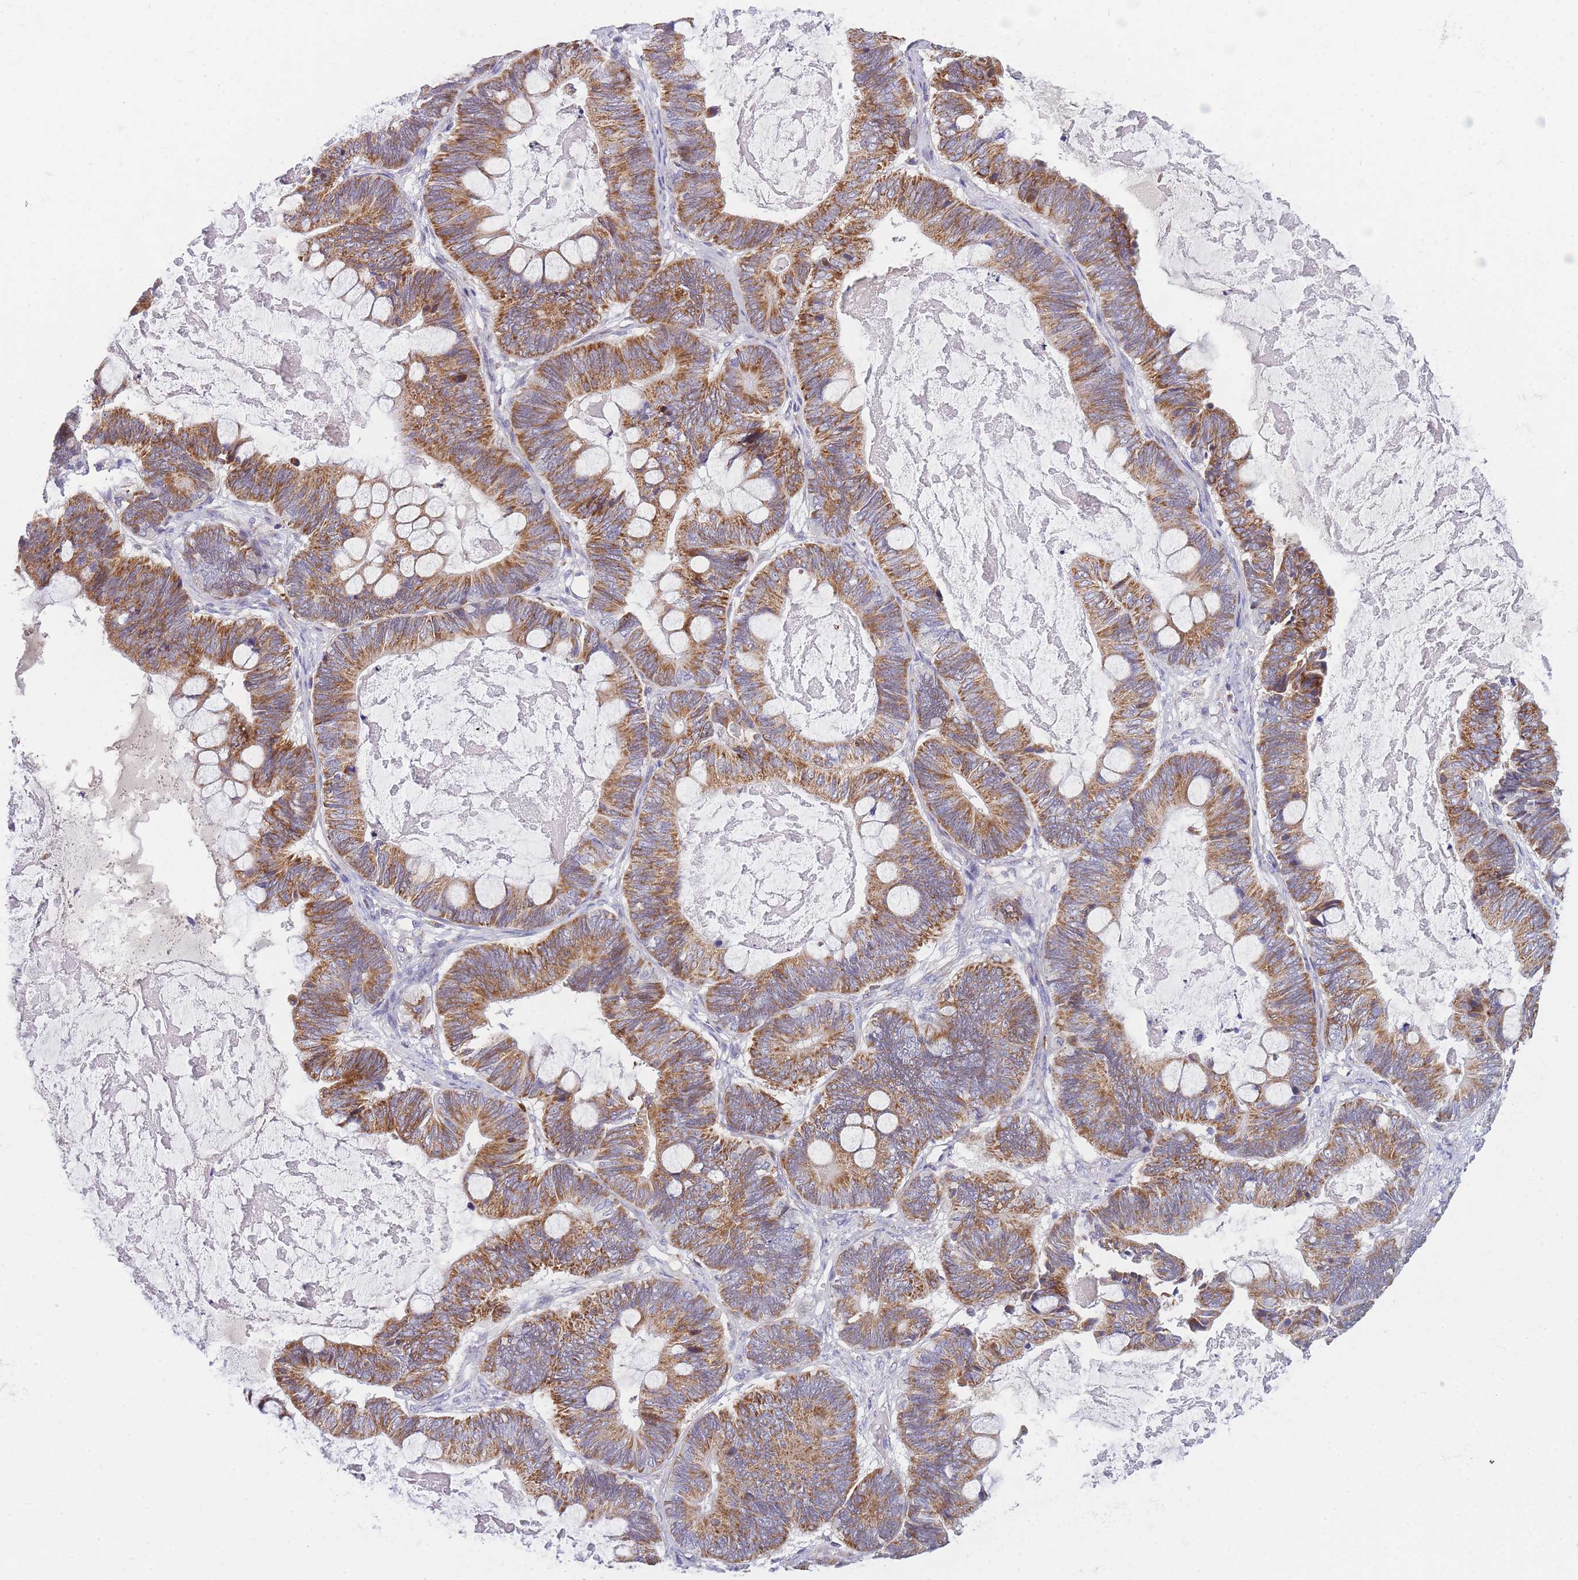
{"staining": {"intensity": "moderate", "quantity": ">75%", "location": "cytoplasmic/membranous"}, "tissue": "ovarian cancer", "cell_type": "Tumor cells", "image_type": "cancer", "snomed": [{"axis": "morphology", "description": "Cystadenocarcinoma, mucinous, NOS"}, {"axis": "topography", "description": "Ovary"}], "caption": "Tumor cells show moderate cytoplasmic/membranous staining in approximately >75% of cells in ovarian mucinous cystadenocarcinoma.", "gene": "MRPS11", "patient": {"sex": "female", "age": 61}}